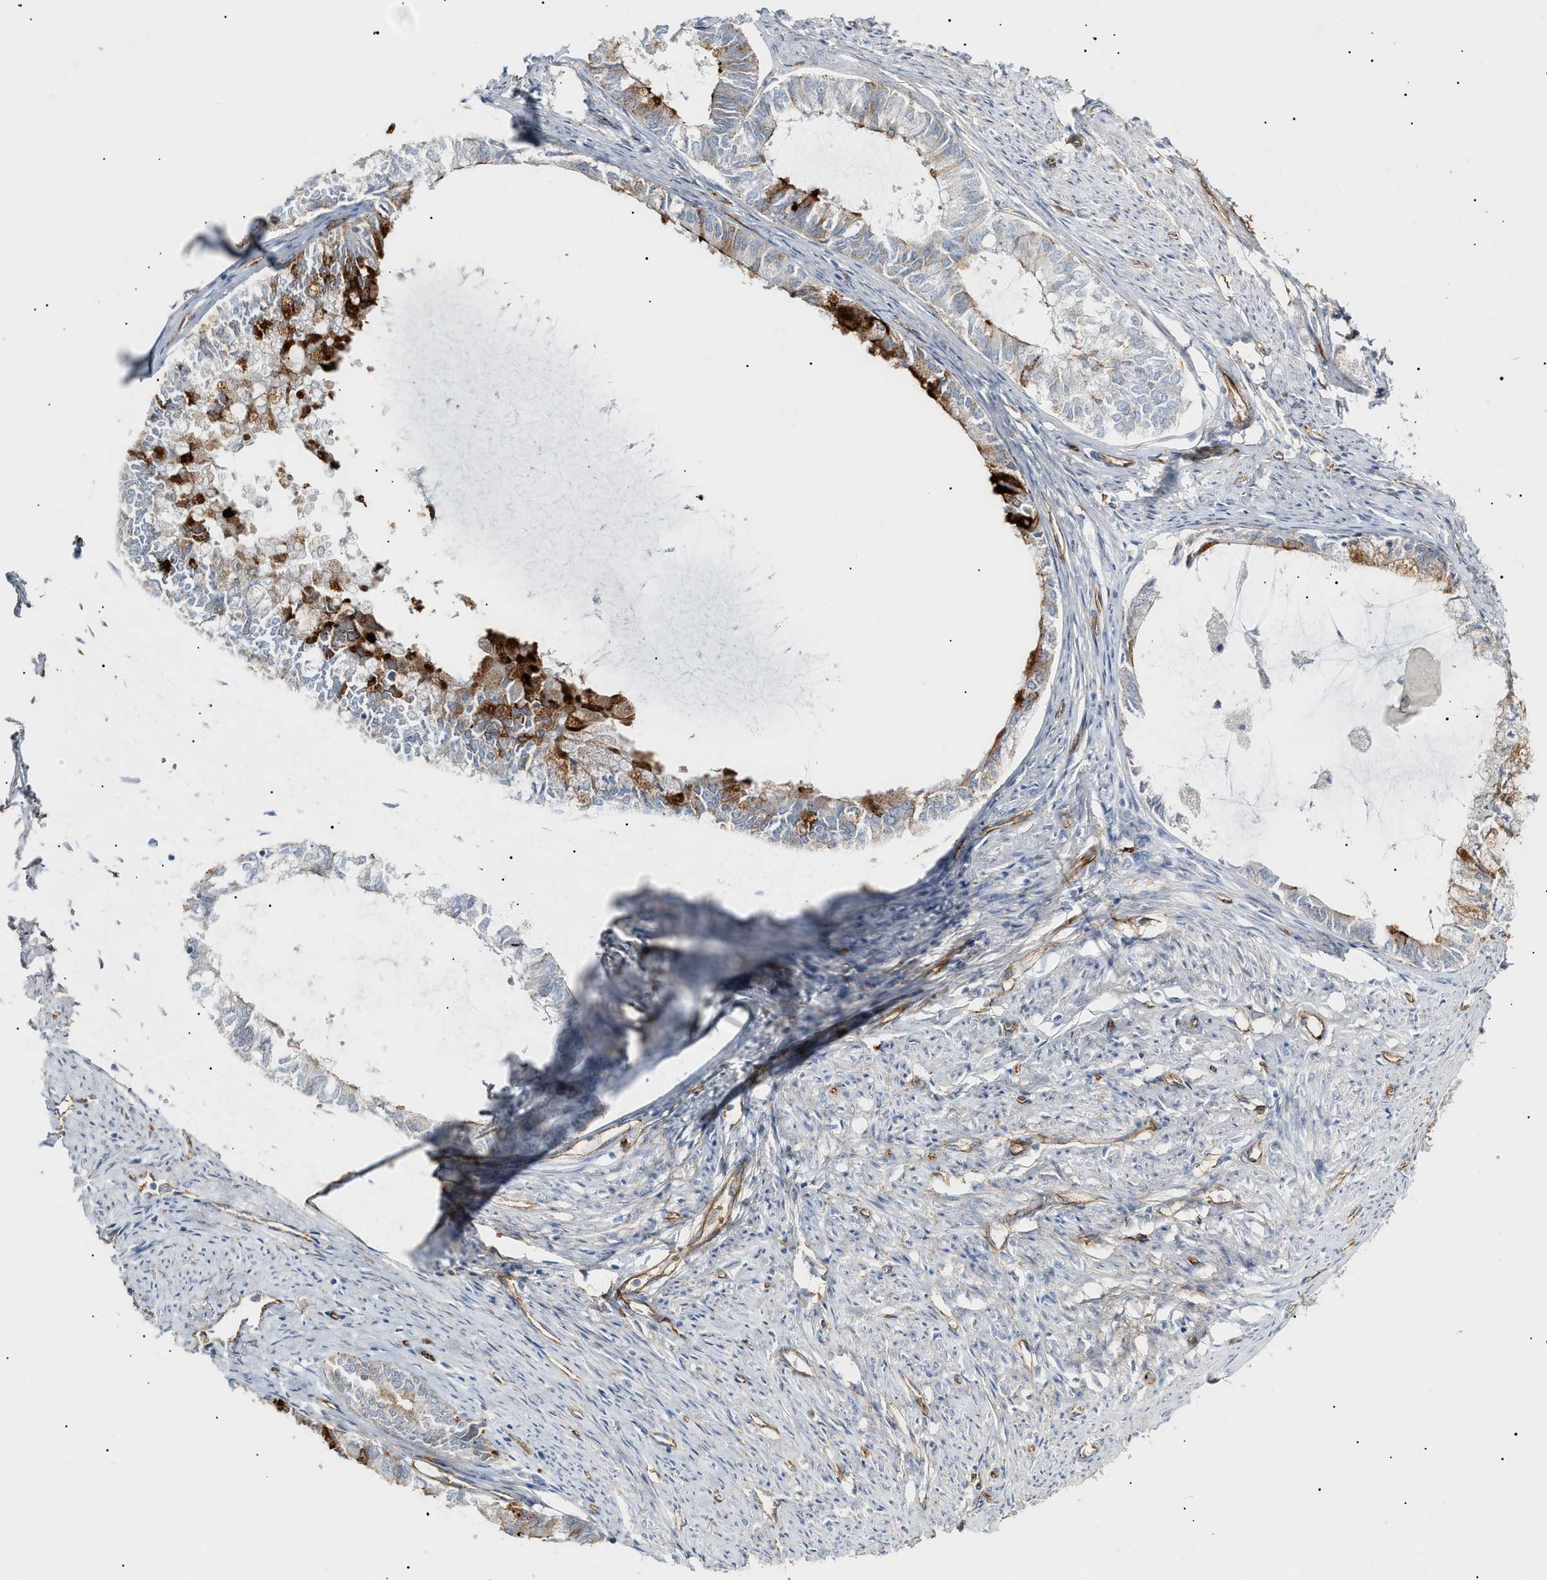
{"staining": {"intensity": "strong", "quantity": "<25%", "location": "cytoplasmic/membranous"}, "tissue": "endometrial cancer", "cell_type": "Tumor cells", "image_type": "cancer", "snomed": [{"axis": "morphology", "description": "Adenocarcinoma, NOS"}, {"axis": "topography", "description": "Endometrium"}], "caption": "Tumor cells demonstrate medium levels of strong cytoplasmic/membranous positivity in about <25% of cells in human endometrial adenocarcinoma.", "gene": "ZFHX2", "patient": {"sex": "female", "age": 86}}